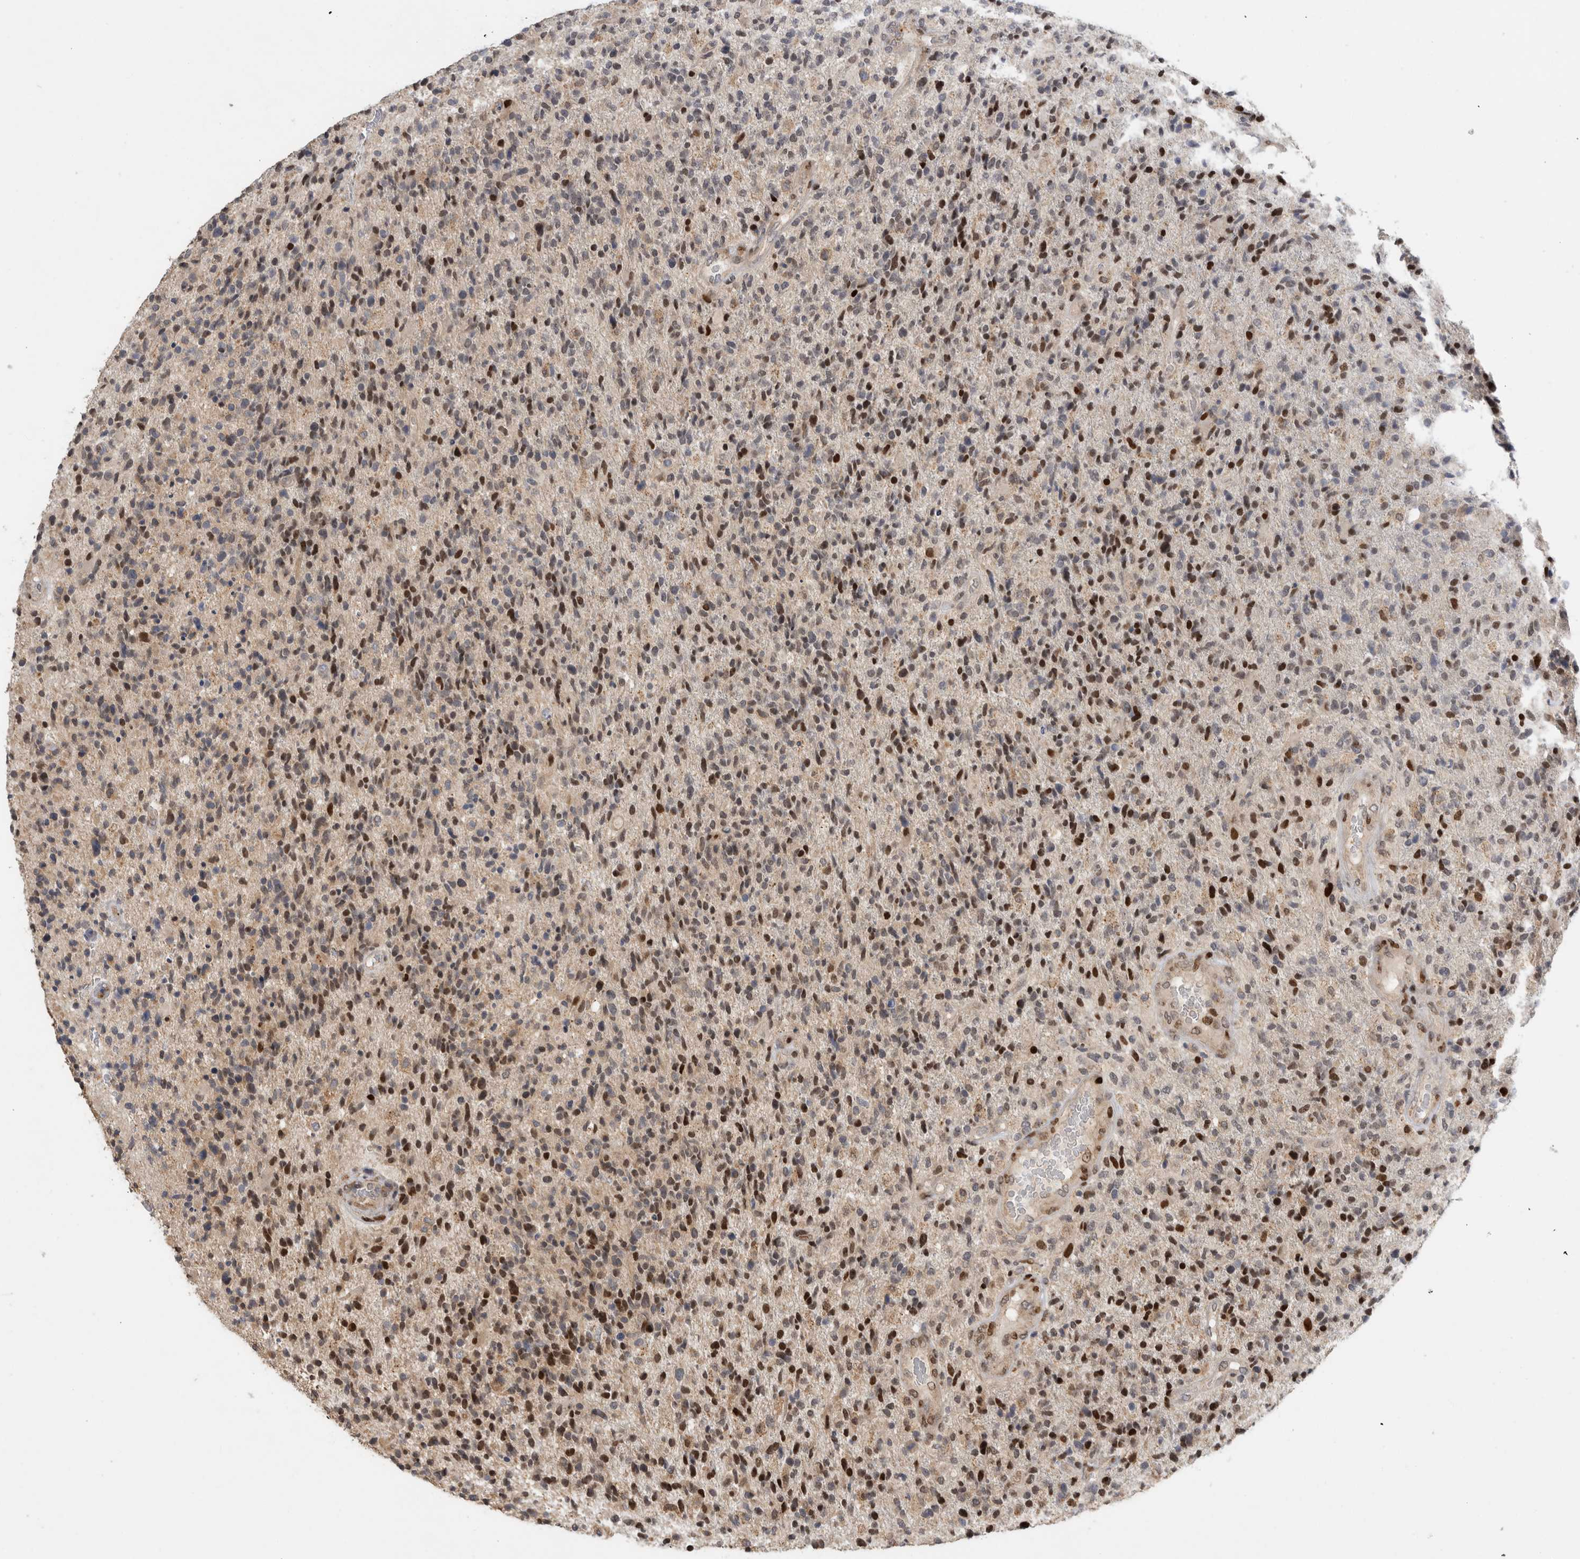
{"staining": {"intensity": "strong", "quantity": "25%-75%", "location": "nuclear"}, "tissue": "glioma", "cell_type": "Tumor cells", "image_type": "cancer", "snomed": [{"axis": "morphology", "description": "Glioma, malignant, High grade"}, {"axis": "topography", "description": "Brain"}], "caption": "Malignant glioma (high-grade) stained for a protein (brown) shows strong nuclear positive positivity in approximately 25%-75% of tumor cells.", "gene": "C8orf58", "patient": {"sex": "male", "age": 72}}